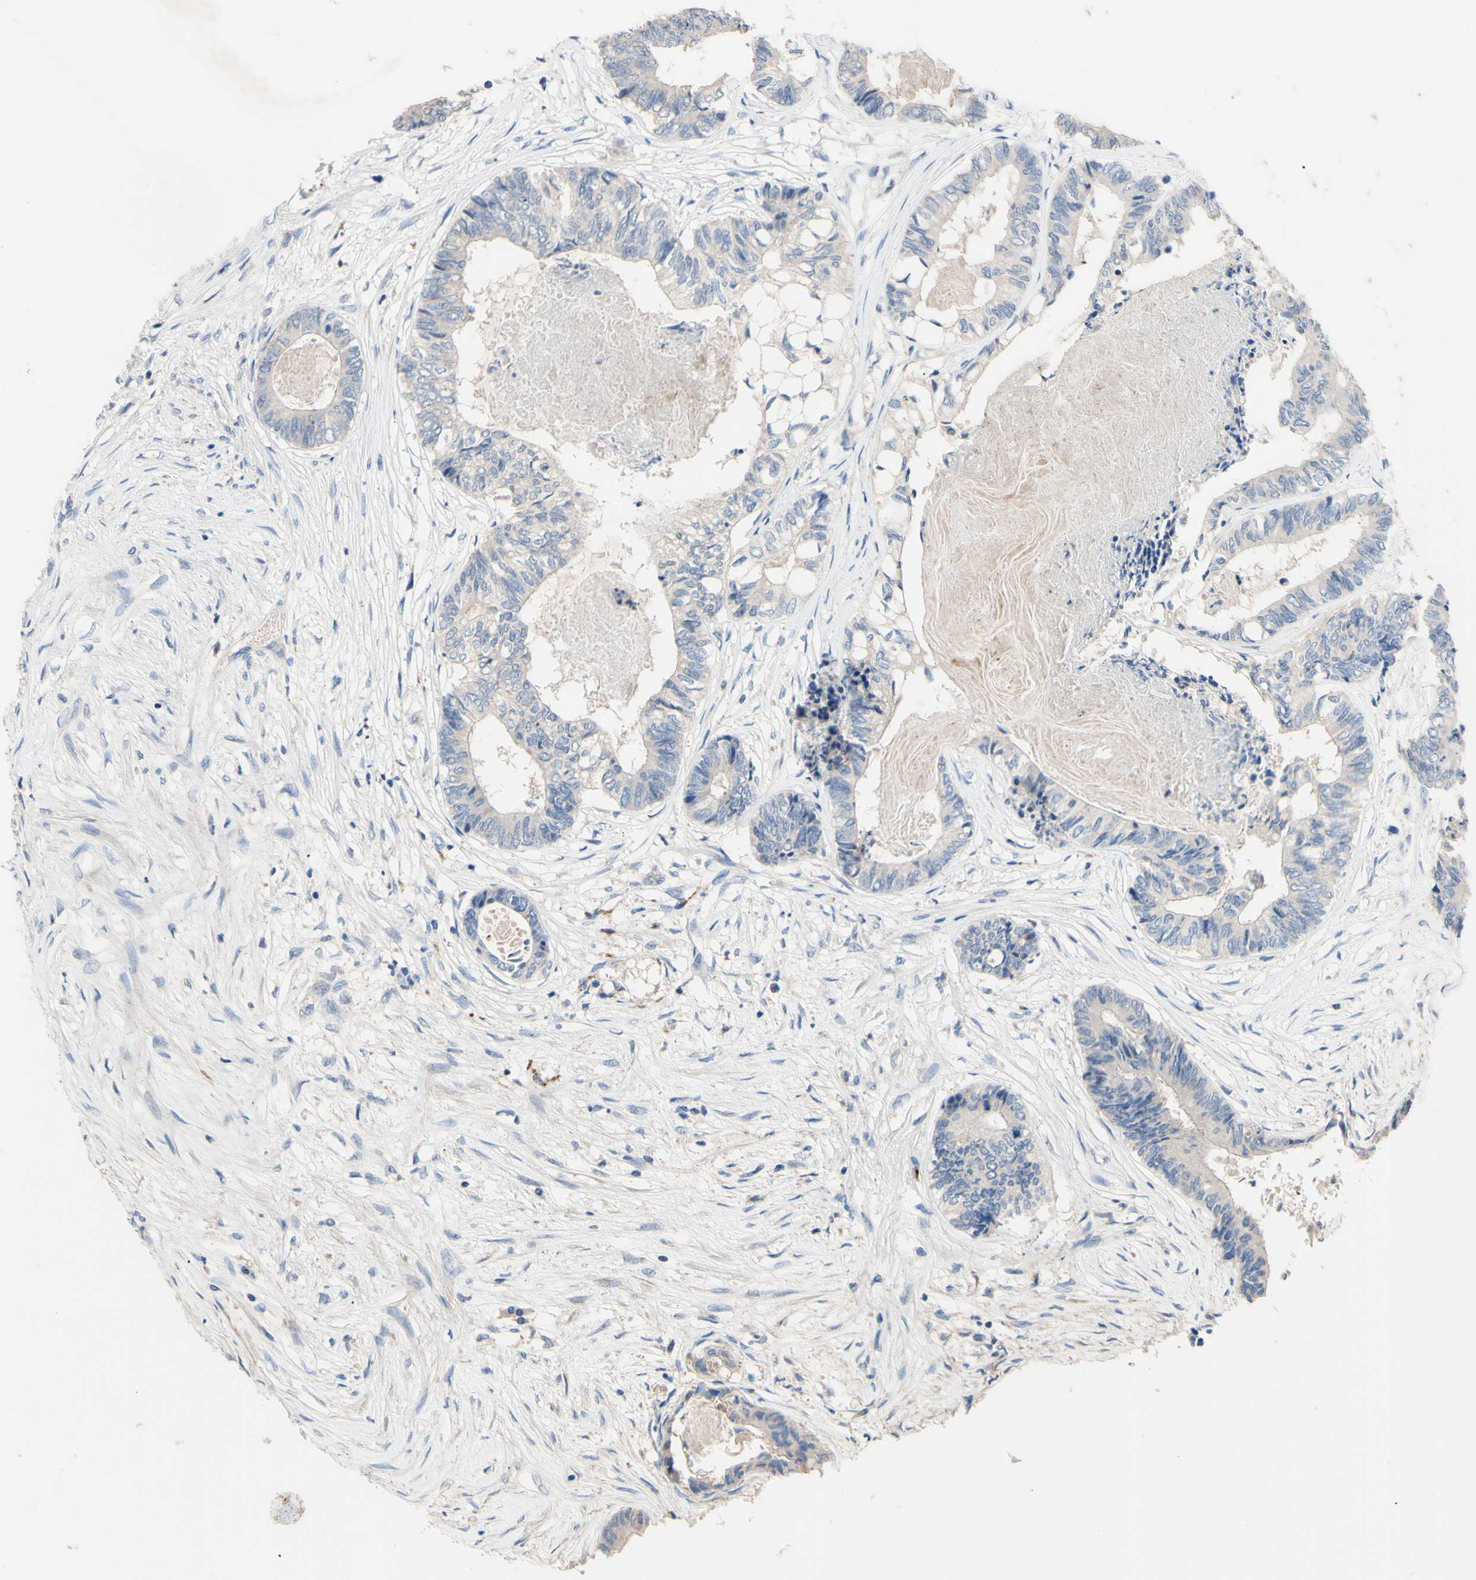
{"staining": {"intensity": "negative", "quantity": "none", "location": "none"}, "tissue": "colorectal cancer", "cell_type": "Tumor cells", "image_type": "cancer", "snomed": [{"axis": "morphology", "description": "Adenocarcinoma, NOS"}, {"axis": "topography", "description": "Rectum"}], "caption": "Immunohistochemical staining of colorectal cancer reveals no significant expression in tumor cells. Brightfield microscopy of immunohistochemistry stained with DAB (brown) and hematoxylin (blue), captured at high magnification.", "gene": "CDON", "patient": {"sex": "male", "age": 63}}